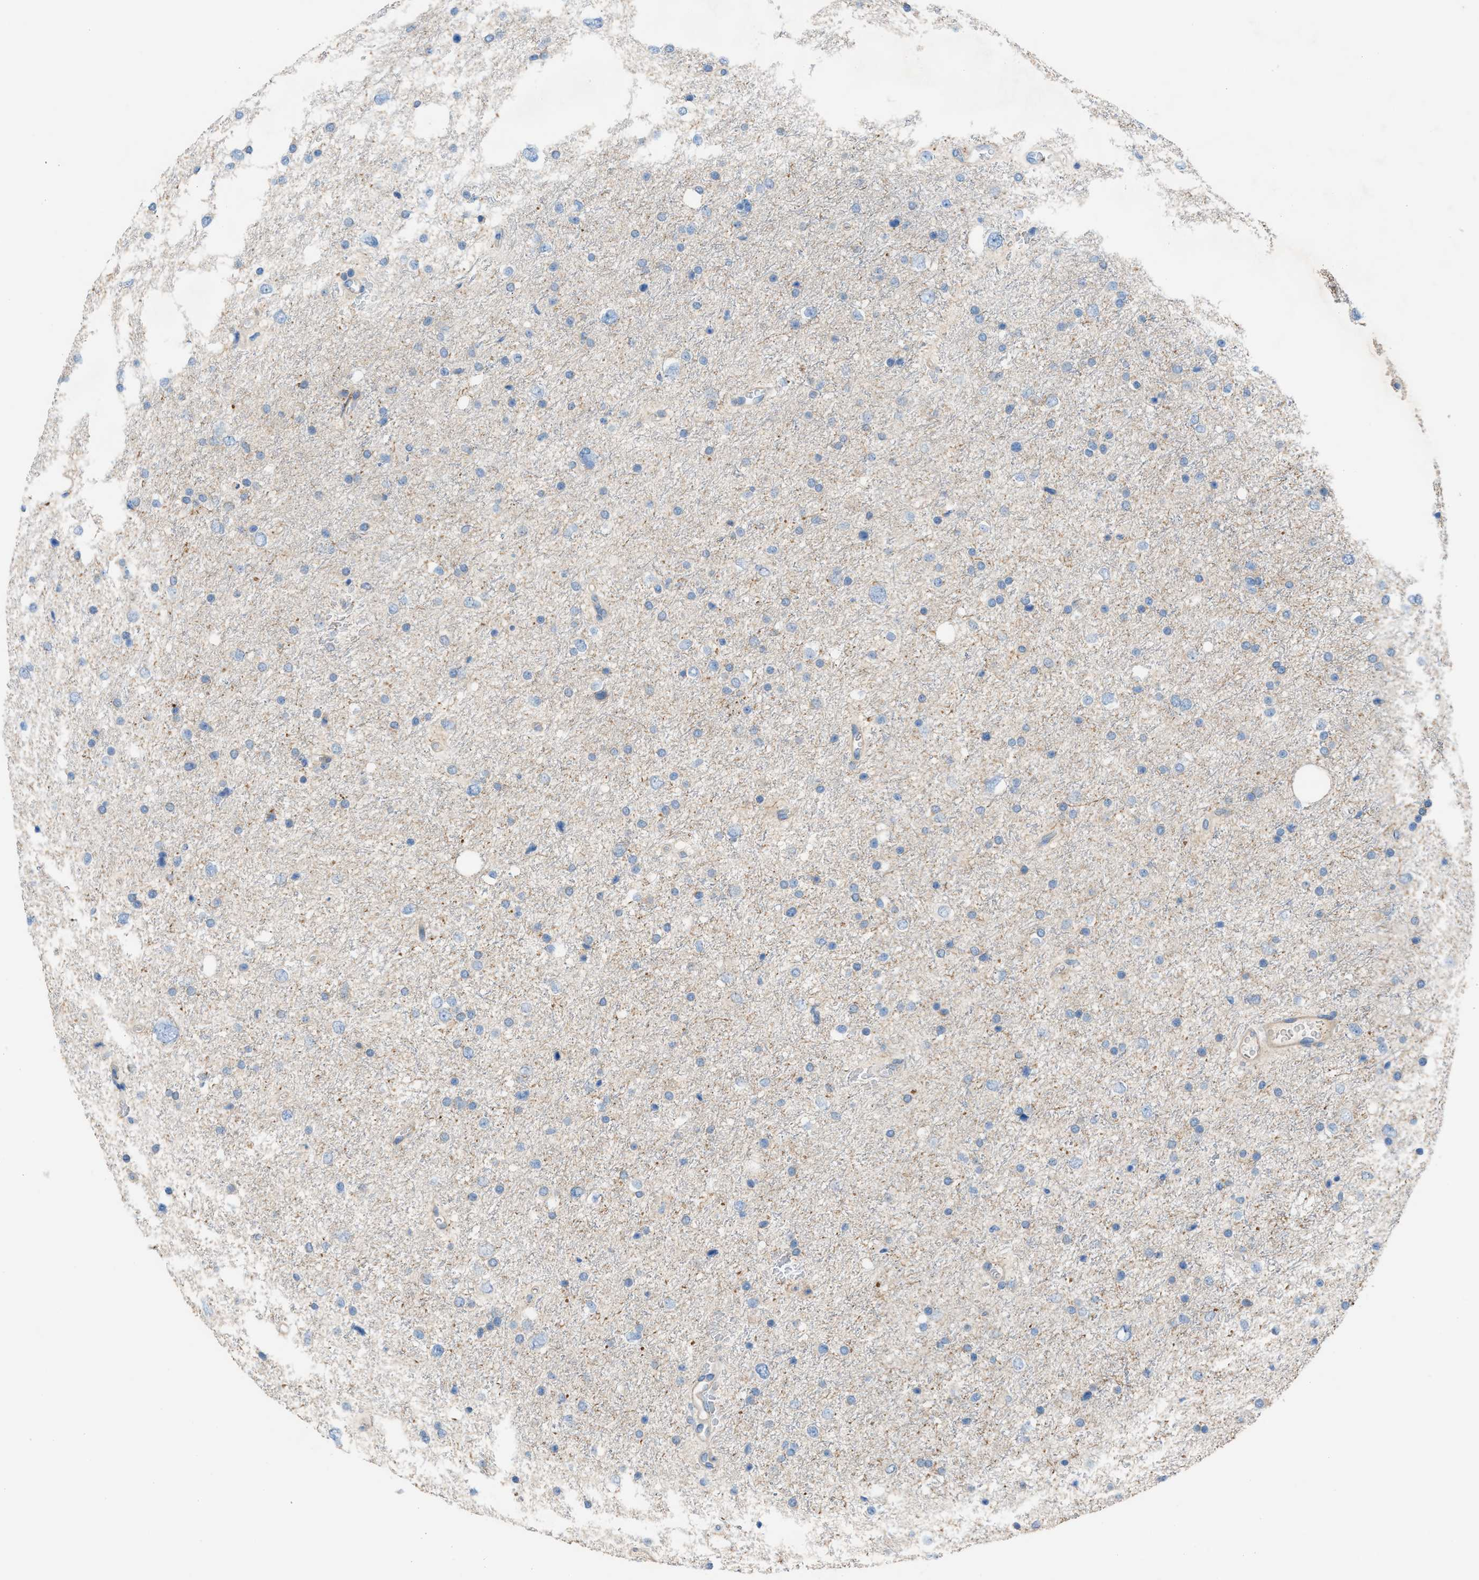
{"staining": {"intensity": "negative", "quantity": "none", "location": "none"}, "tissue": "glioma", "cell_type": "Tumor cells", "image_type": "cancer", "snomed": [{"axis": "morphology", "description": "Glioma, malignant, Low grade"}, {"axis": "topography", "description": "Brain"}], "caption": "Image shows no significant protein expression in tumor cells of glioma. Brightfield microscopy of immunohistochemistry (IHC) stained with DAB (3,3'-diaminobenzidine) (brown) and hematoxylin (blue), captured at high magnification.", "gene": "AOAH", "patient": {"sex": "female", "age": 37}}